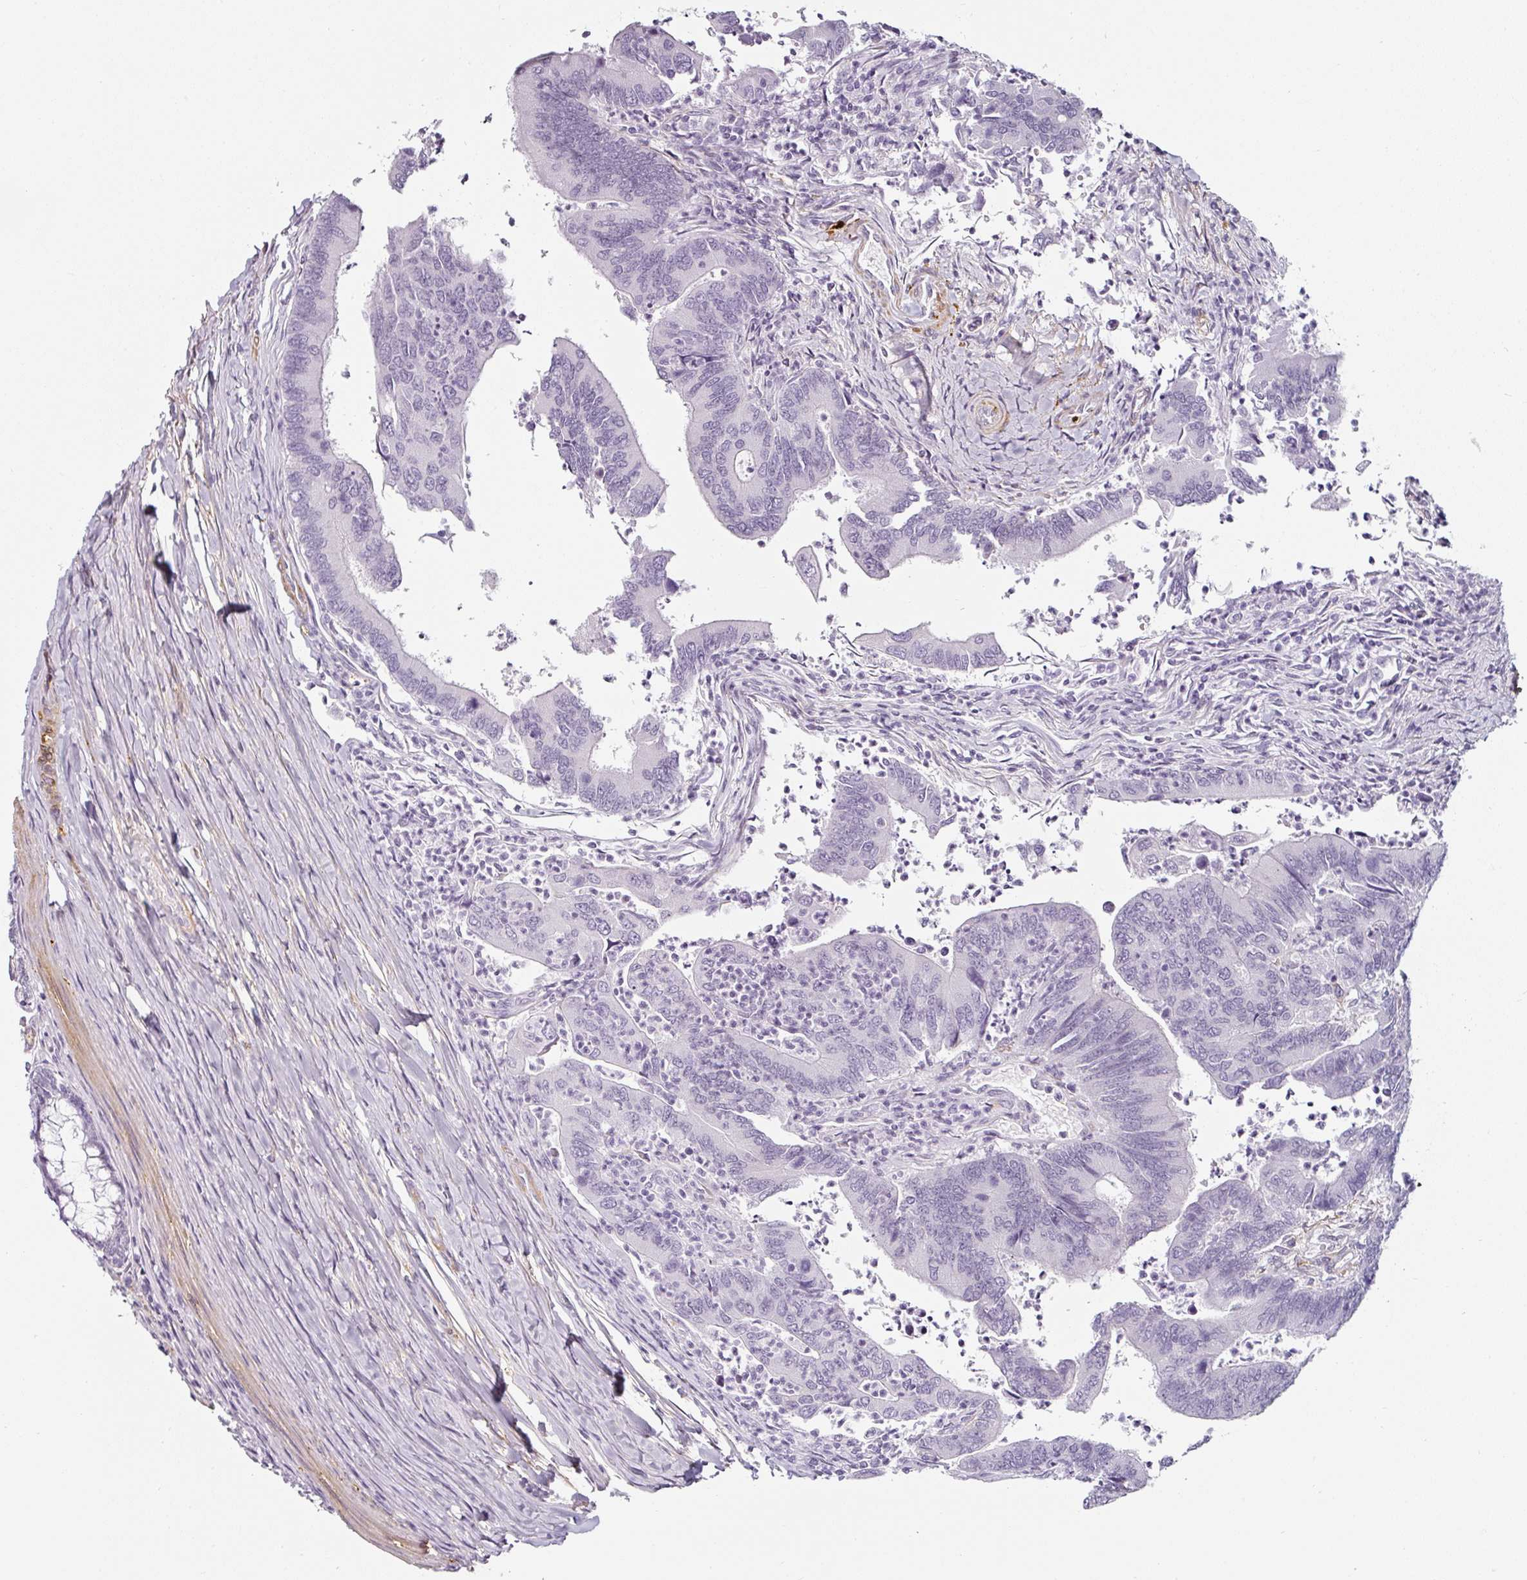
{"staining": {"intensity": "negative", "quantity": "none", "location": "none"}, "tissue": "colorectal cancer", "cell_type": "Tumor cells", "image_type": "cancer", "snomed": [{"axis": "morphology", "description": "Adenocarcinoma, NOS"}, {"axis": "topography", "description": "Colon"}], "caption": "A high-resolution image shows IHC staining of colorectal adenocarcinoma, which reveals no significant staining in tumor cells.", "gene": "CAP2", "patient": {"sex": "female", "age": 67}}